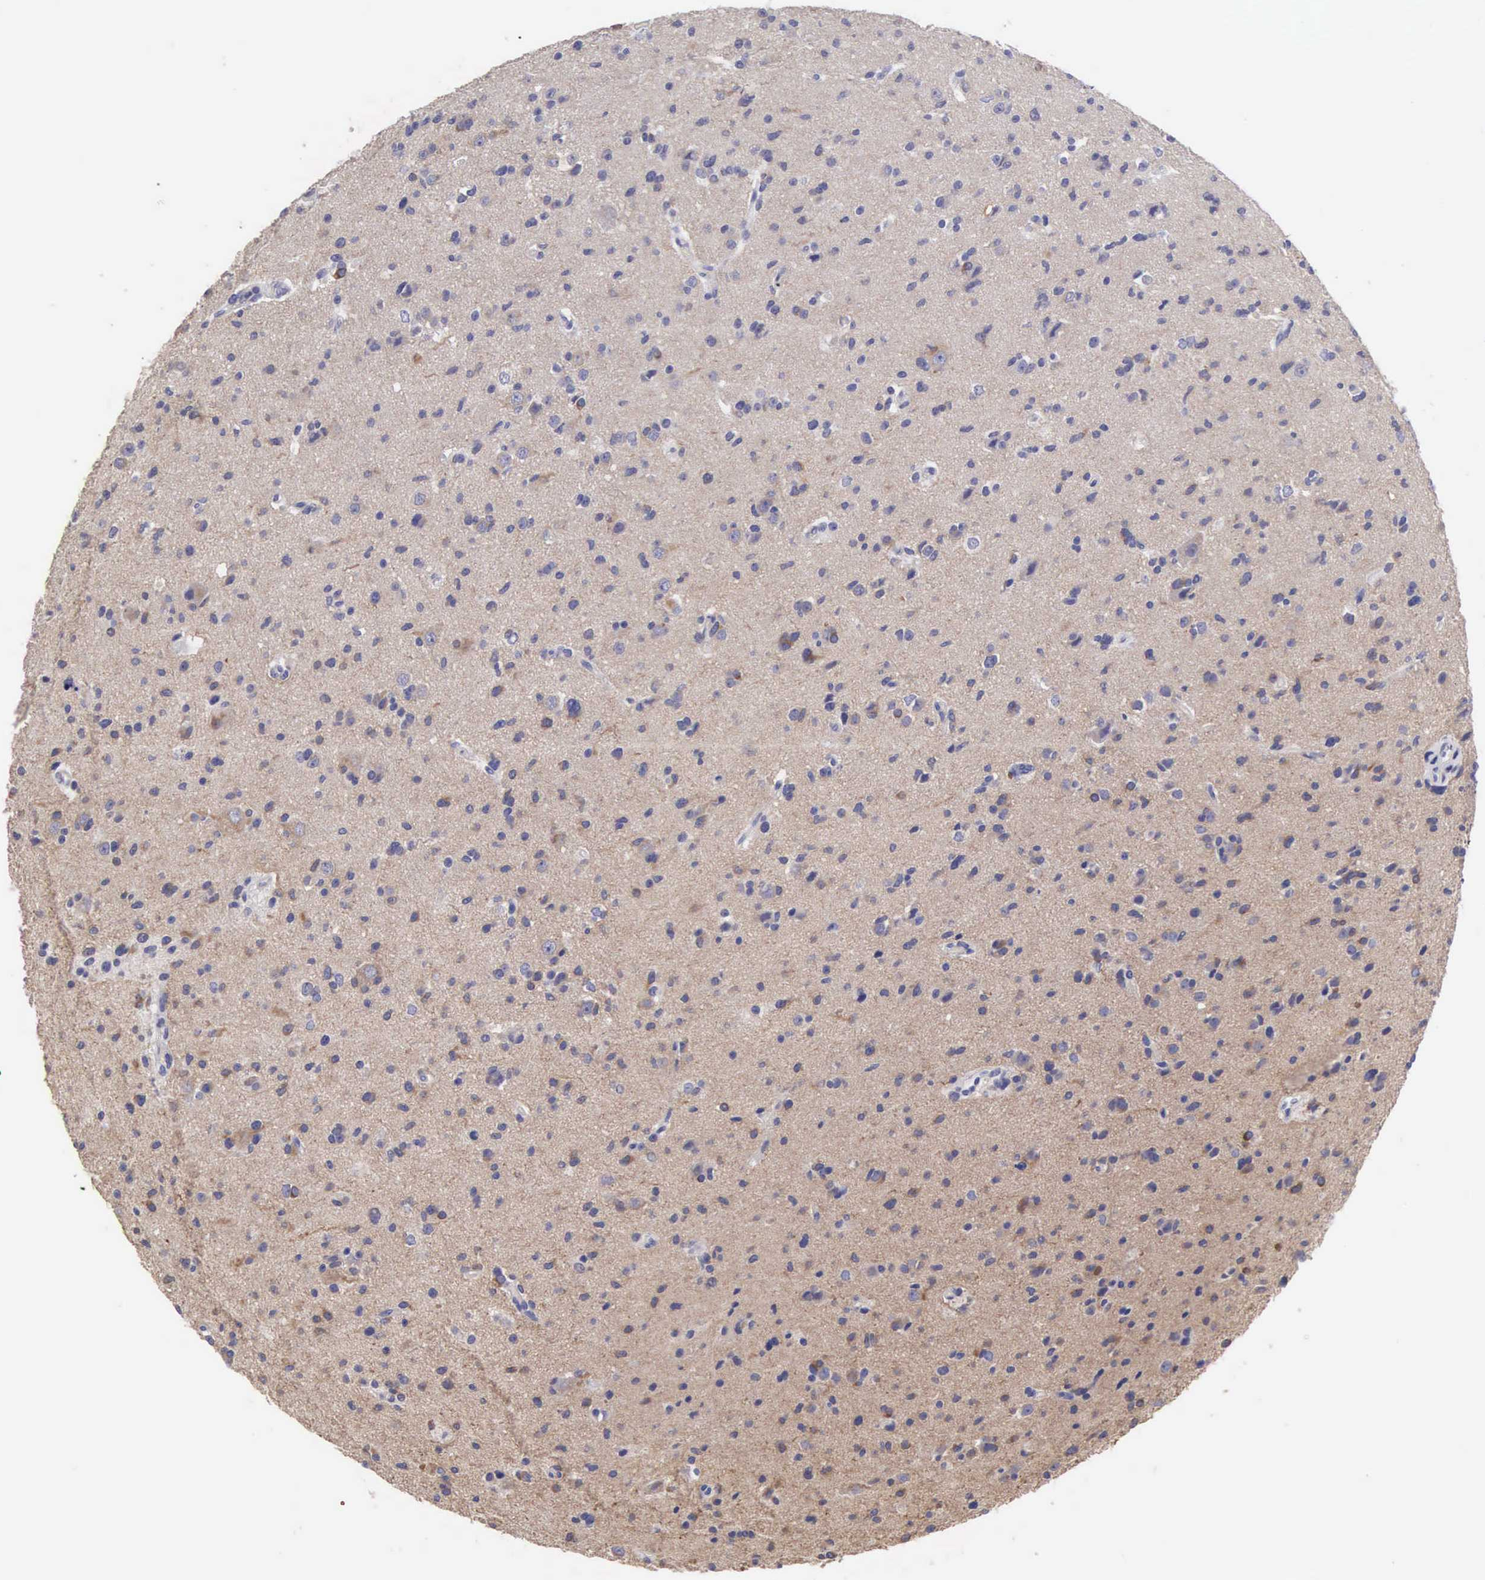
{"staining": {"intensity": "weak", "quantity": "<25%", "location": "cytoplasmic/membranous"}, "tissue": "glioma", "cell_type": "Tumor cells", "image_type": "cancer", "snomed": [{"axis": "morphology", "description": "Glioma, malignant, Low grade"}, {"axis": "topography", "description": "Brain"}], "caption": "An image of glioma stained for a protein exhibits no brown staining in tumor cells.", "gene": "SLITRK4", "patient": {"sex": "female", "age": 46}}